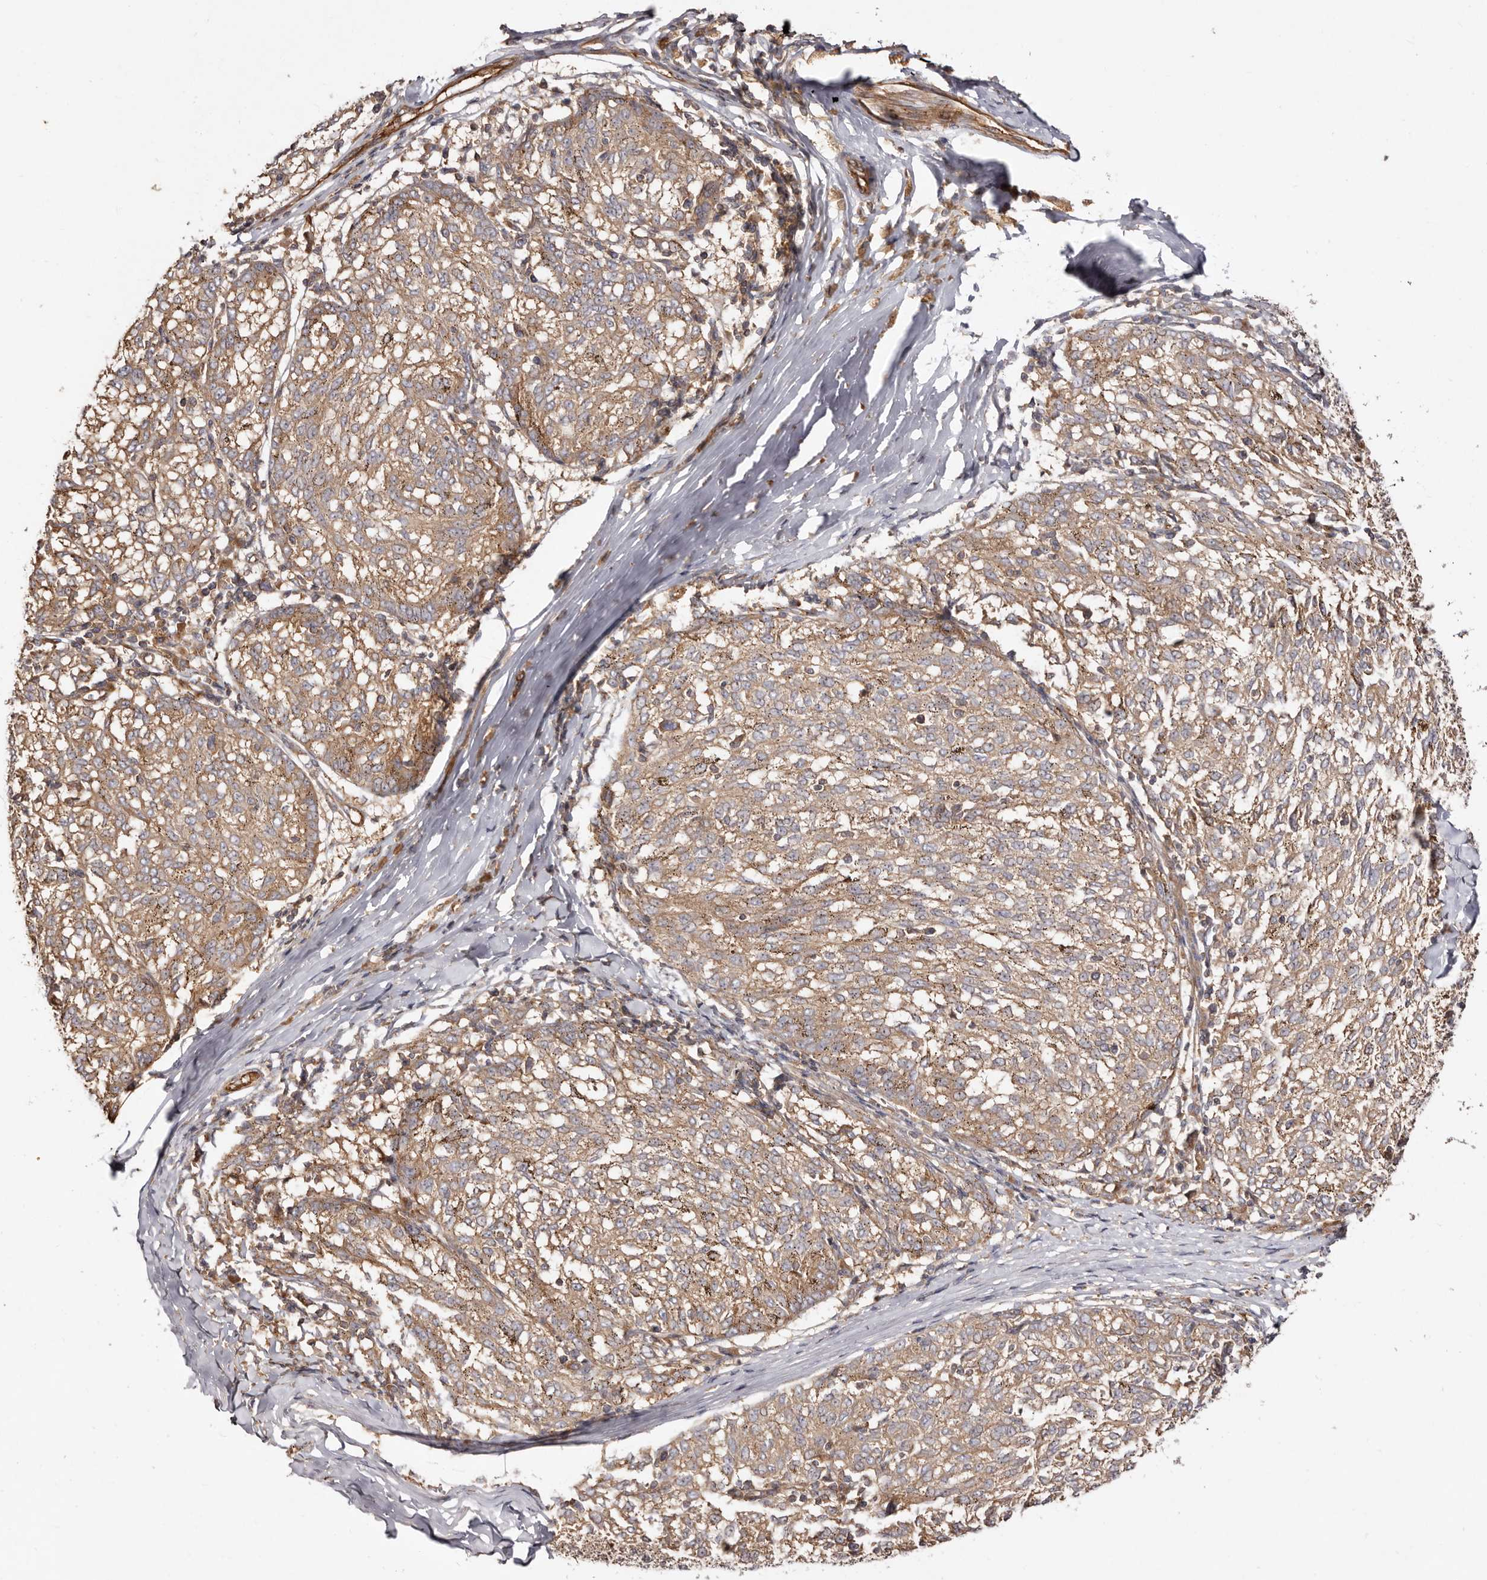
{"staining": {"intensity": "moderate", "quantity": ">75%", "location": "cytoplasmic/membranous"}, "tissue": "melanoma", "cell_type": "Tumor cells", "image_type": "cancer", "snomed": [{"axis": "morphology", "description": "Malignant melanoma, NOS"}, {"axis": "topography", "description": "Skin"}], "caption": "Malignant melanoma tissue exhibits moderate cytoplasmic/membranous expression in about >75% of tumor cells", "gene": "RPS6", "patient": {"sex": "female", "age": 72}}